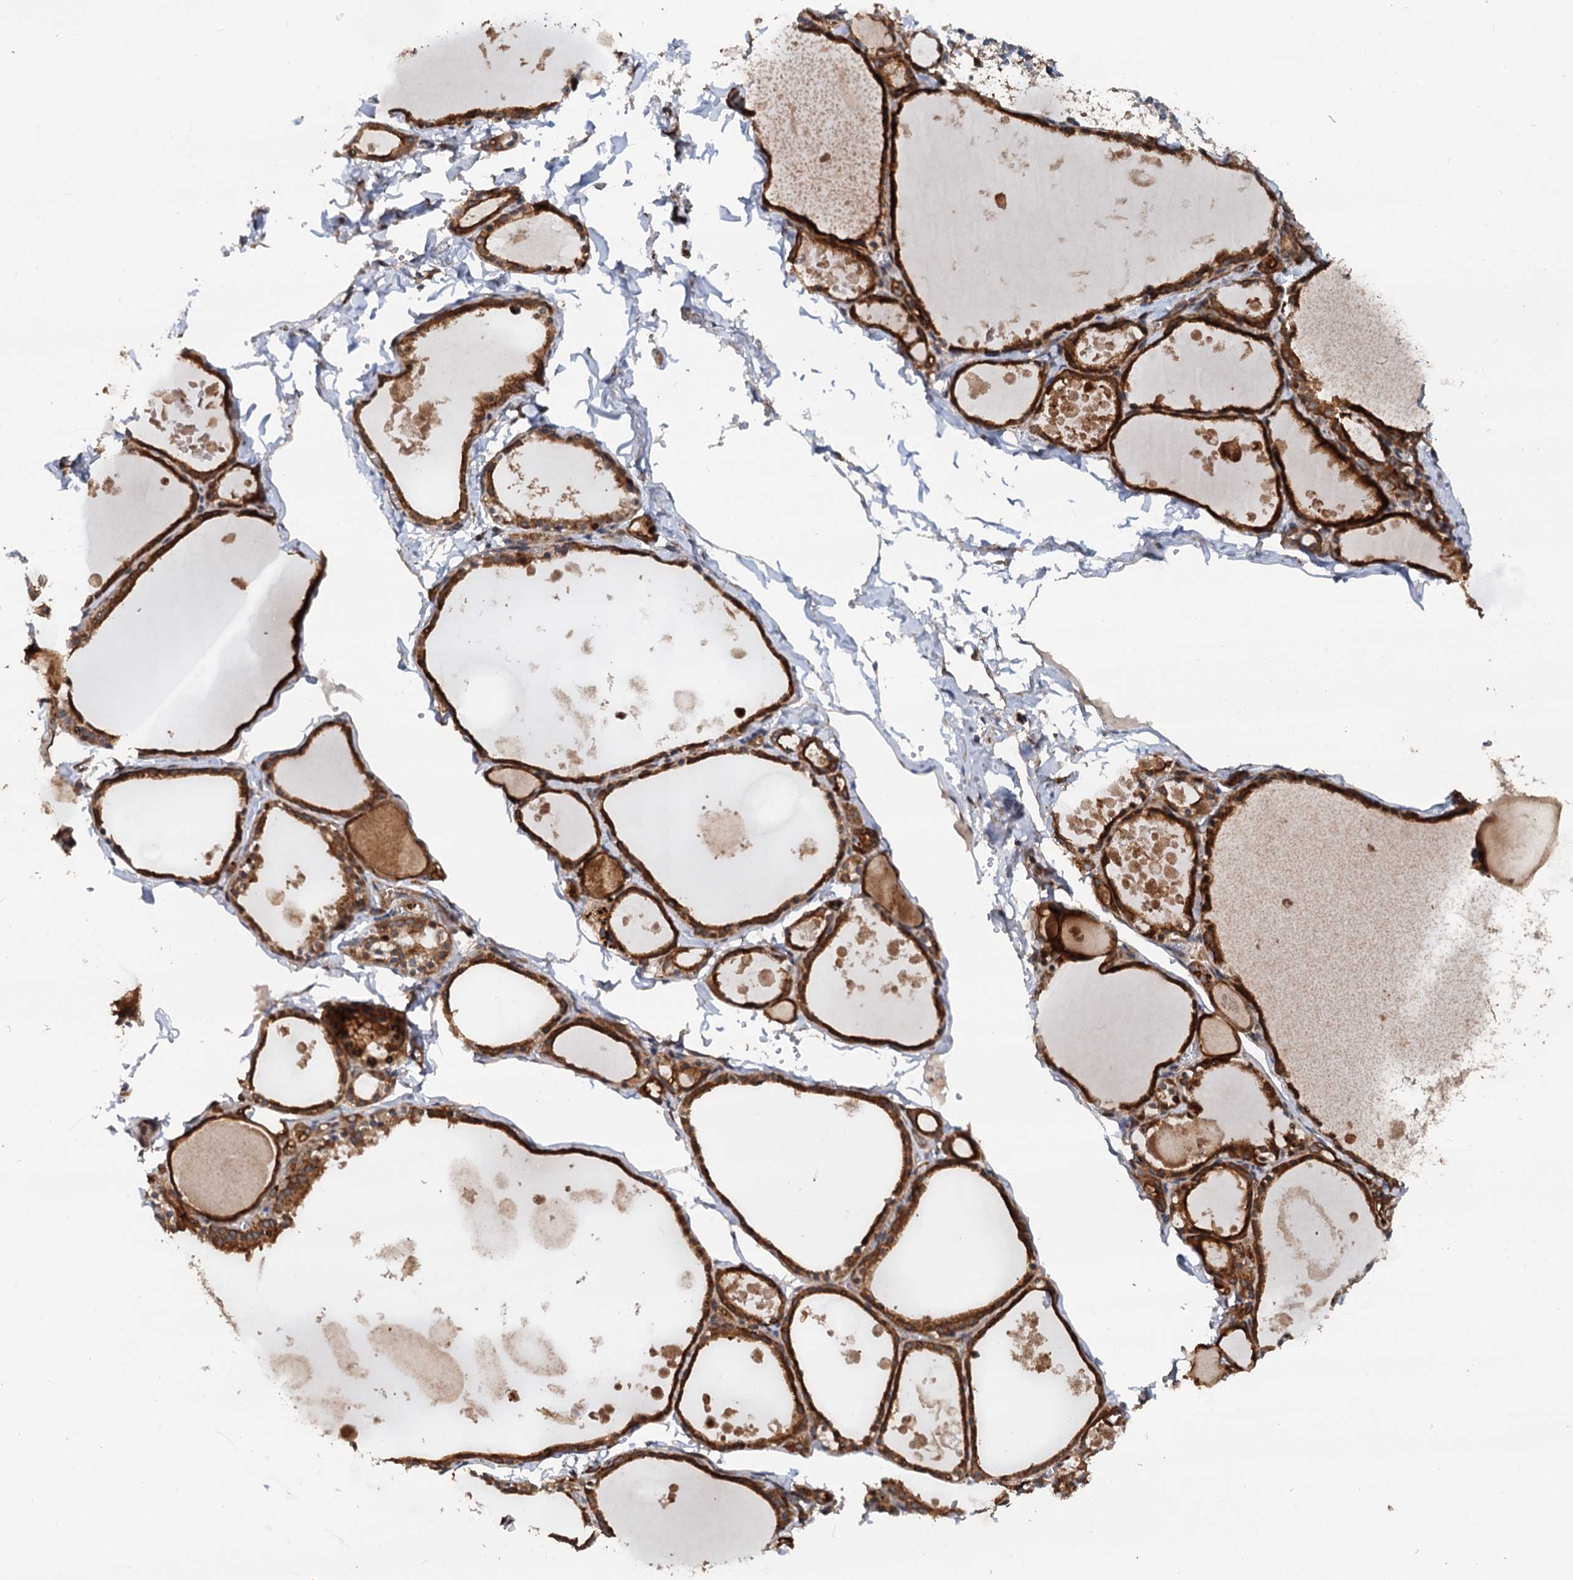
{"staining": {"intensity": "strong", "quantity": ">75%", "location": "cytoplasmic/membranous"}, "tissue": "thyroid gland", "cell_type": "Glandular cells", "image_type": "normal", "snomed": [{"axis": "morphology", "description": "Normal tissue, NOS"}, {"axis": "topography", "description": "Thyroid gland"}], "caption": "The micrograph demonstrates staining of benign thyroid gland, revealing strong cytoplasmic/membranous protein staining (brown color) within glandular cells. The protein is shown in brown color, while the nuclei are stained blue.", "gene": "LRRK2", "patient": {"sex": "male", "age": 56}}